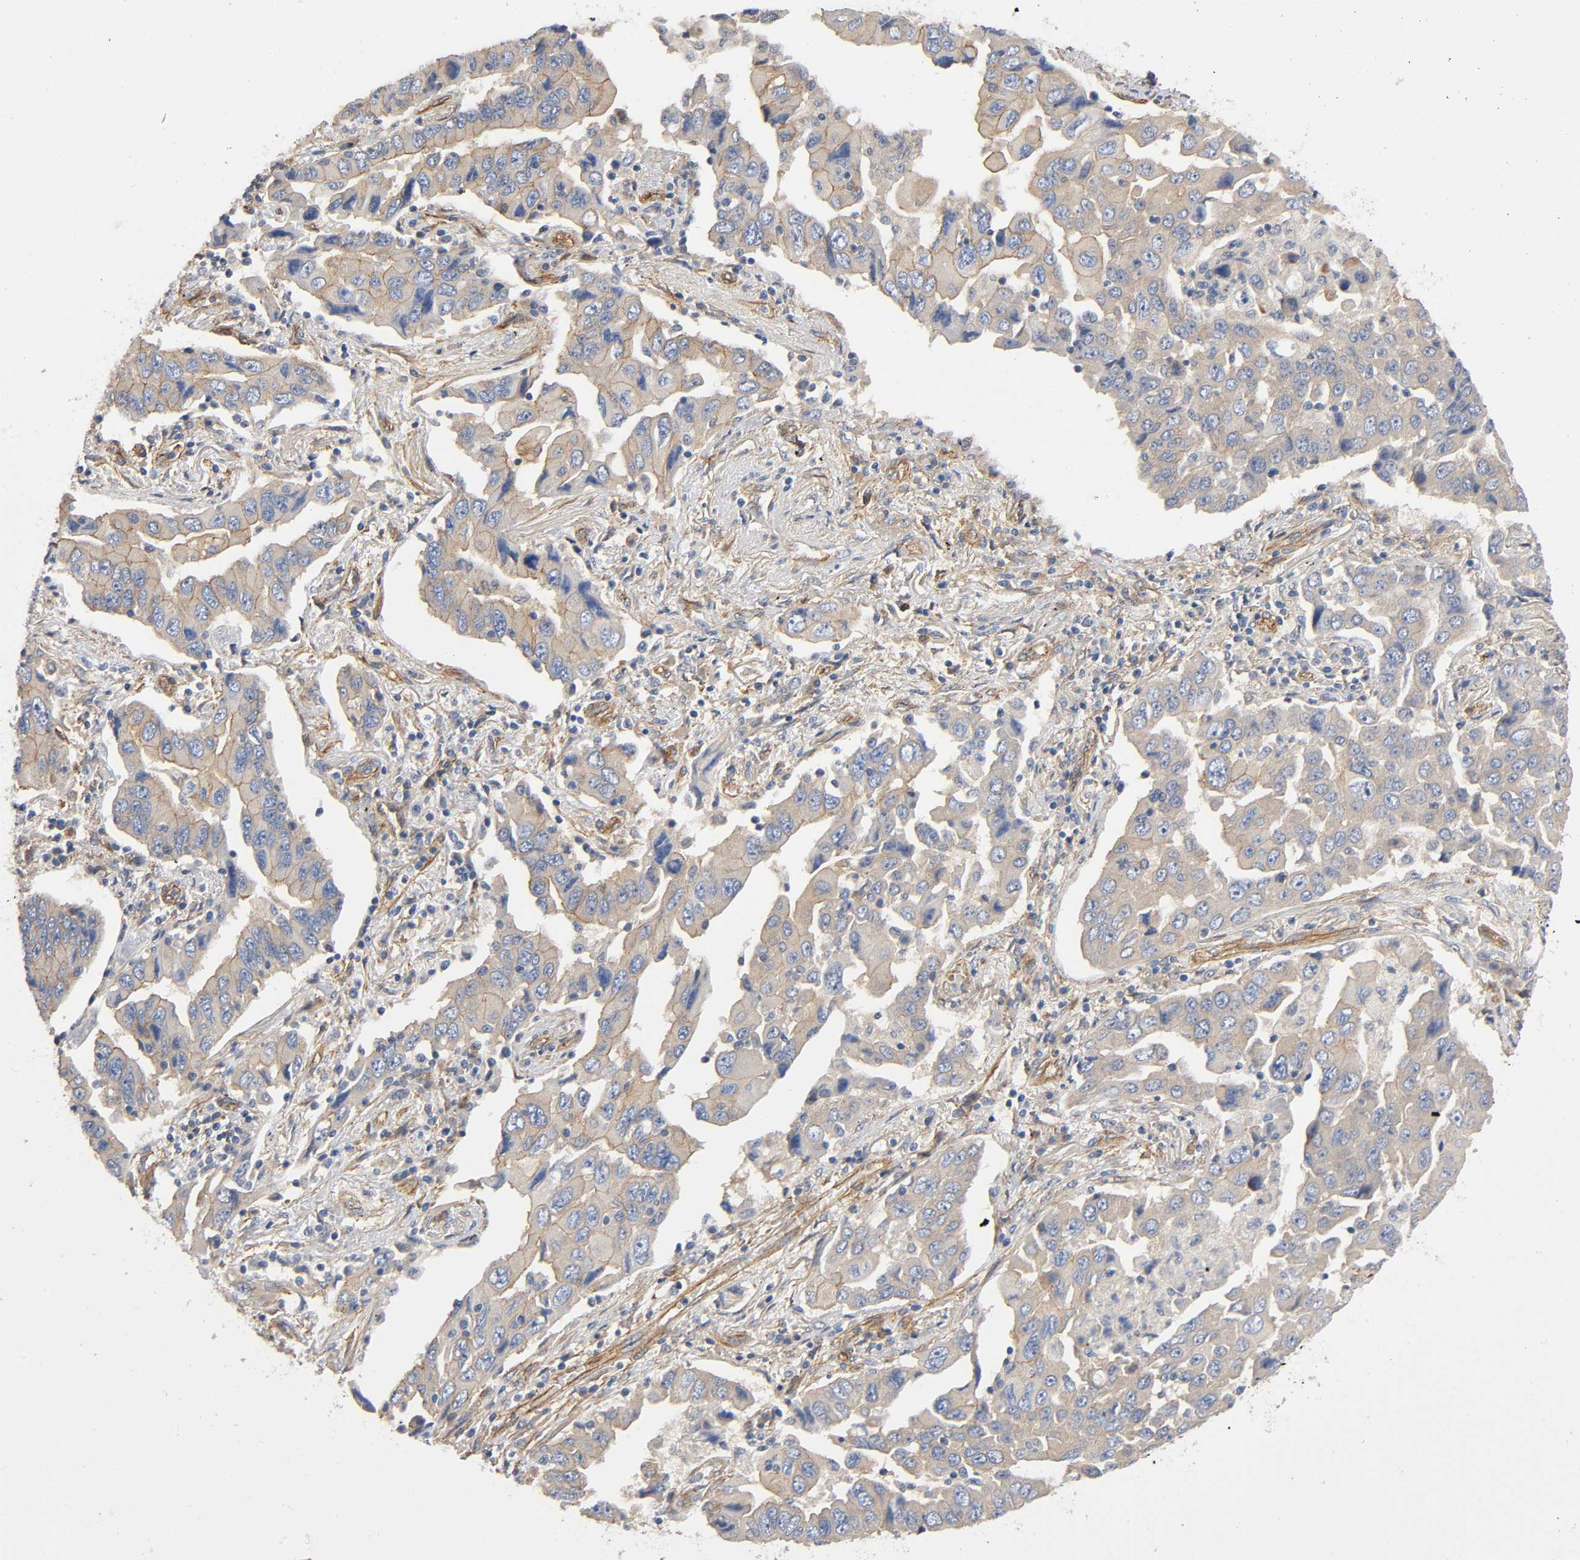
{"staining": {"intensity": "moderate", "quantity": "25%-75%", "location": "cytoplasmic/membranous"}, "tissue": "lung cancer", "cell_type": "Tumor cells", "image_type": "cancer", "snomed": [{"axis": "morphology", "description": "Adenocarcinoma, NOS"}, {"axis": "topography", "description": "Lung"}], "caption": "Moderate cytoplasmic/membranous protein positivity is appreciated in about 25%-75% of tumor cells in lung adenocarcinoma.", "gene": "MARS1", "patient": {"sex": "female", "age": 65}}